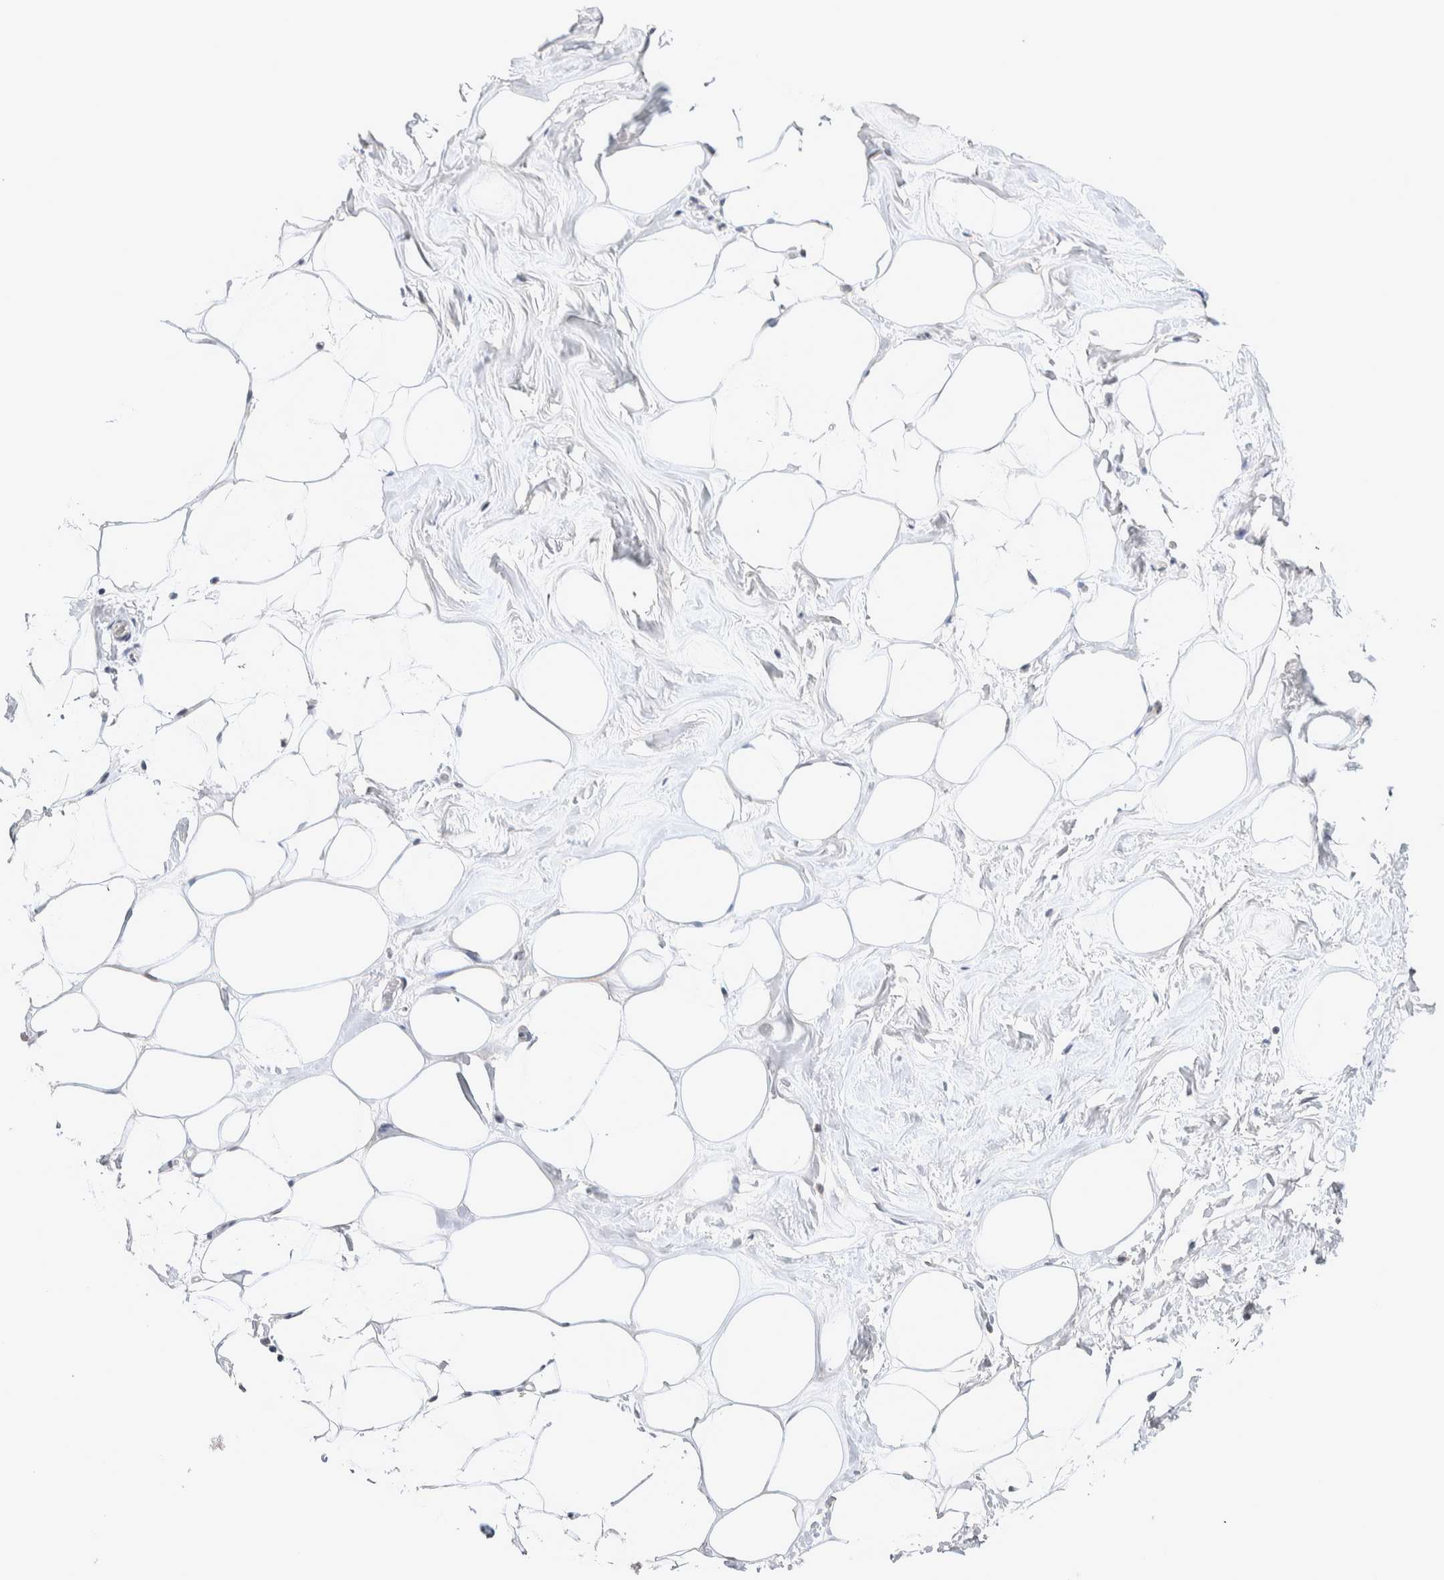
{"staining": {"intensity": "negative", "quantity": "none", "location": "none"}, "tissue": "adipose tissue", "cell_type": "Adipocytes", "image_type": "normal", "snomed": [{"axis": "morphology", "description": "Normal tissue, NOS"}, {"axis": "morphology", "description": "Fibrosis, NOS"}, {"axis": "topography", "description": "Breast"}, {"axis": "topography", "description": "Adipose tissue"}], "caption": "High power microscopy histopathology image of an immunohistochemistry micrograph of unremarkable adipose tissue, revealing no significant positivity in adipocytes.", "gene": "CRAT", "patient": {"sex": "female", "age": 39}}